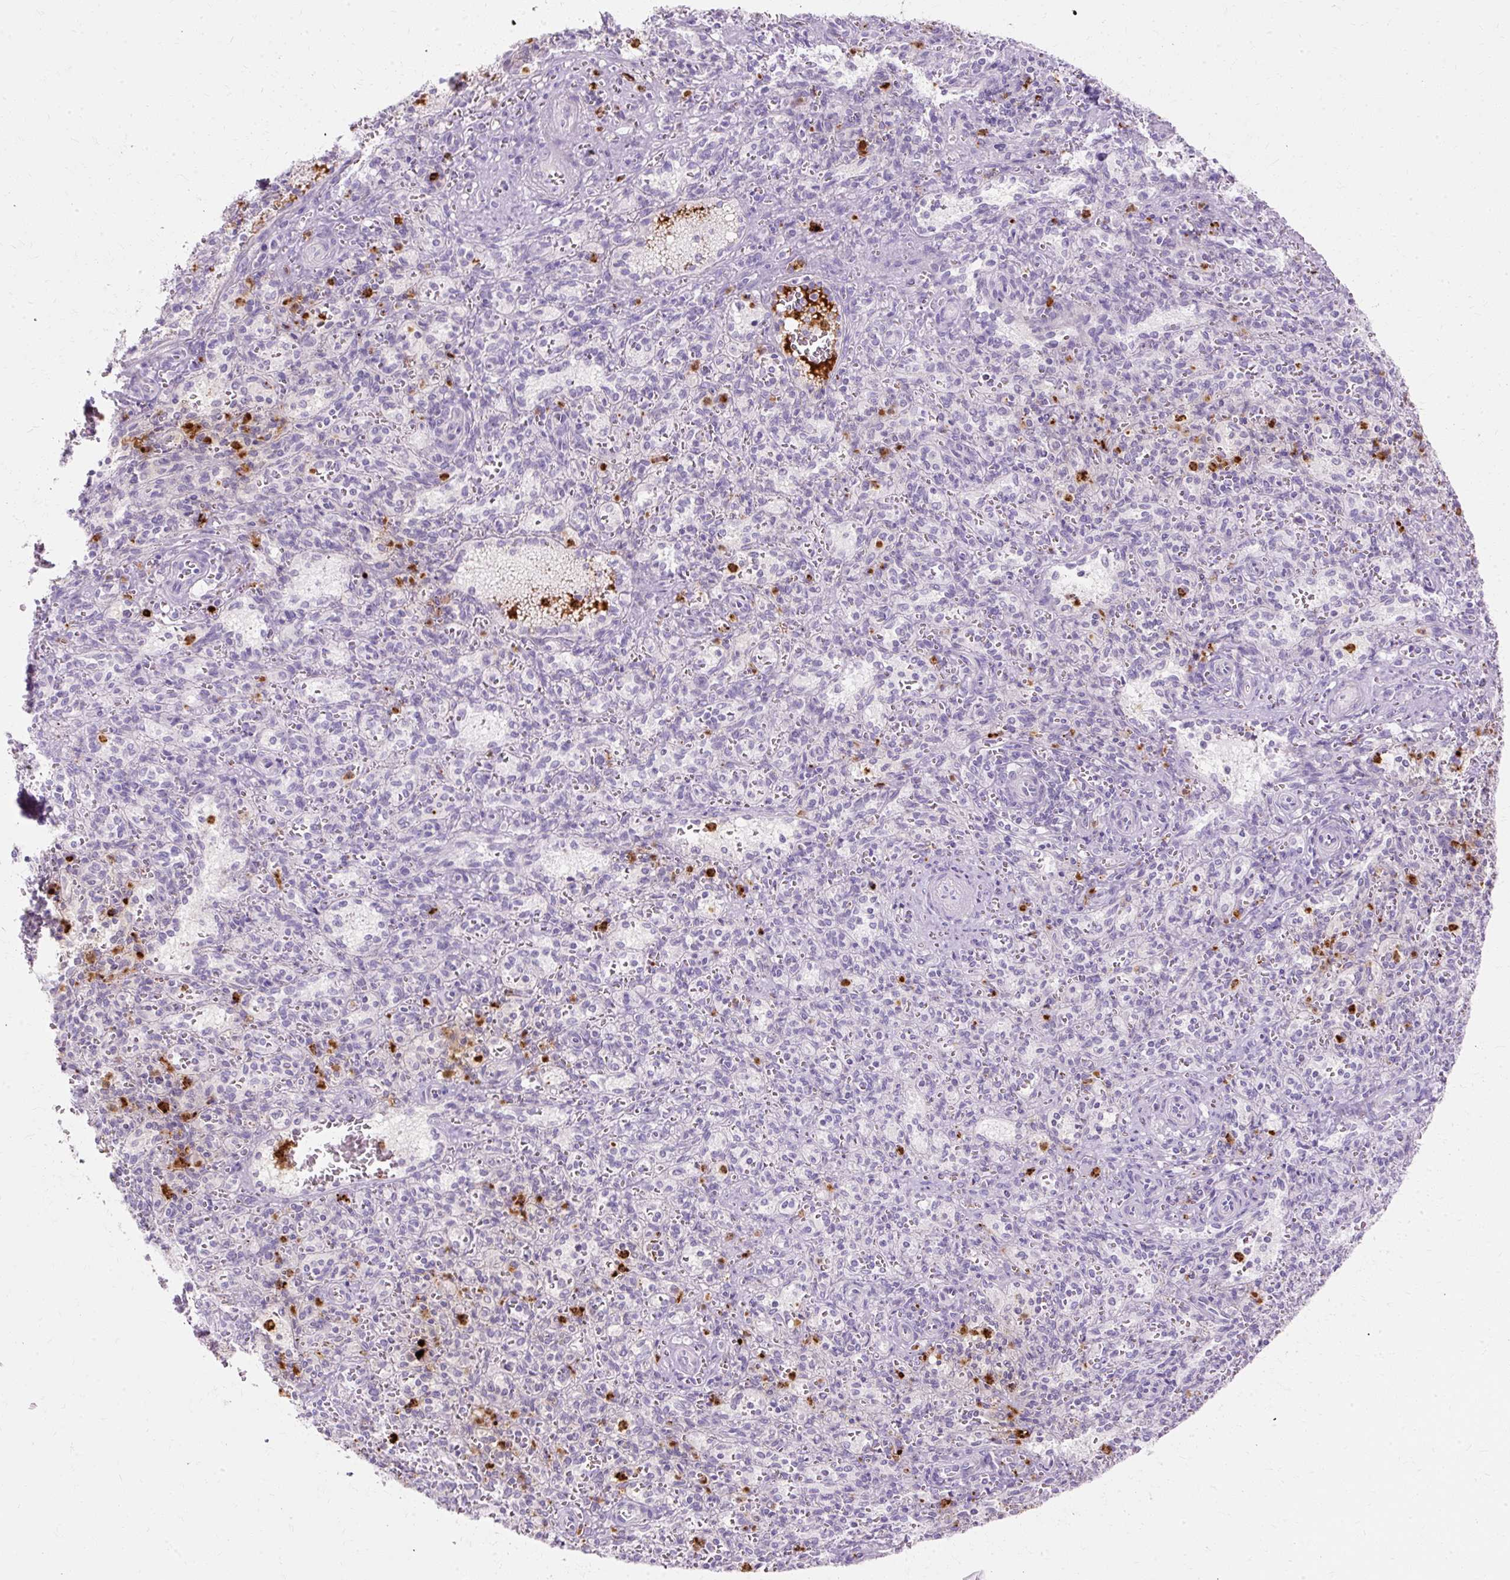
{"staining": {"intensity": "strong", "quantity": "25%-75%", "location": "cytoplasmic/membranous"}, "tissue": "spleen", "cell_type": "Cells in red pulp", "image_type": "normal", "snomed": [{"axis": "morphology", "description": "Normal tissue, NOS"}, {"axis": "topography", "description": "Spleen"}], "caption": "Protein staining exhibits strong cytoplasmic/membranous positivity in about 25%-75% of cells in red pulp in normal spleen. The protein is stained brown, and the nuclei are stained in blue (DAB (3,3'-diaminobenzidine) IHC with brightfield microscopy, high magnification).", "gene": "DEFA1B", "patient": {"sex": "female", "age": 26}}